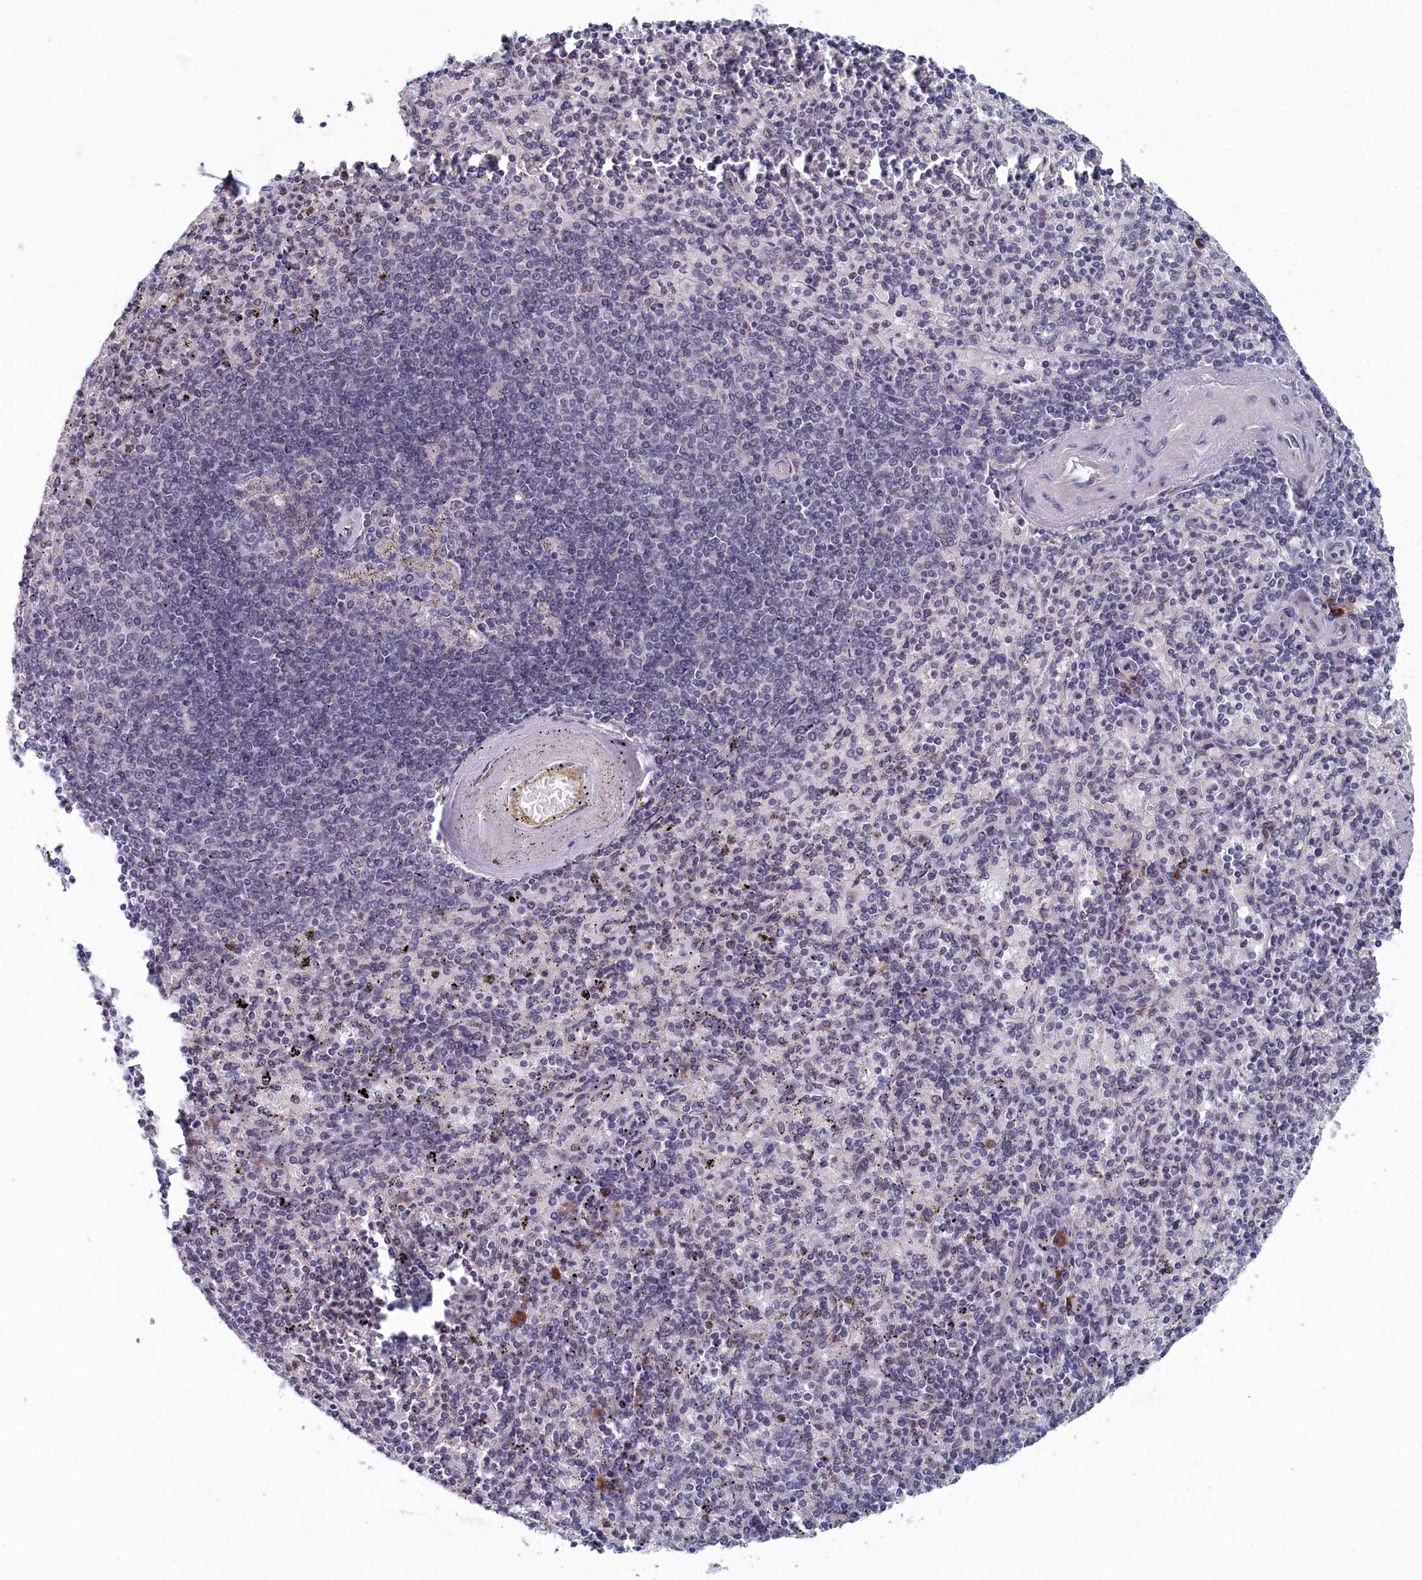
{"staining": {"intensity": "weak", "quantity": "<25%", "location": "nuclear"}, "tissue": "spleen", "cell_type": "Cells in red pulp", "image_type": "normal", "snomed": [{"axis": "morphology", "description": "Normal tissue, NOS"}, {"axis": "topography", "description": "Spleen"}], "caption": "DAB (3,3'-diaminobenzidine) immunohistochemical staining of unremarkable spleen displays no significant staining in cells in red pulp. (DAB (3,3'-diaminobenzidine) IHC visualized using brightfield microscopy, high magnification).", "gene": "DNAJC17", "patient": {"sex": "male", "age": 82}}